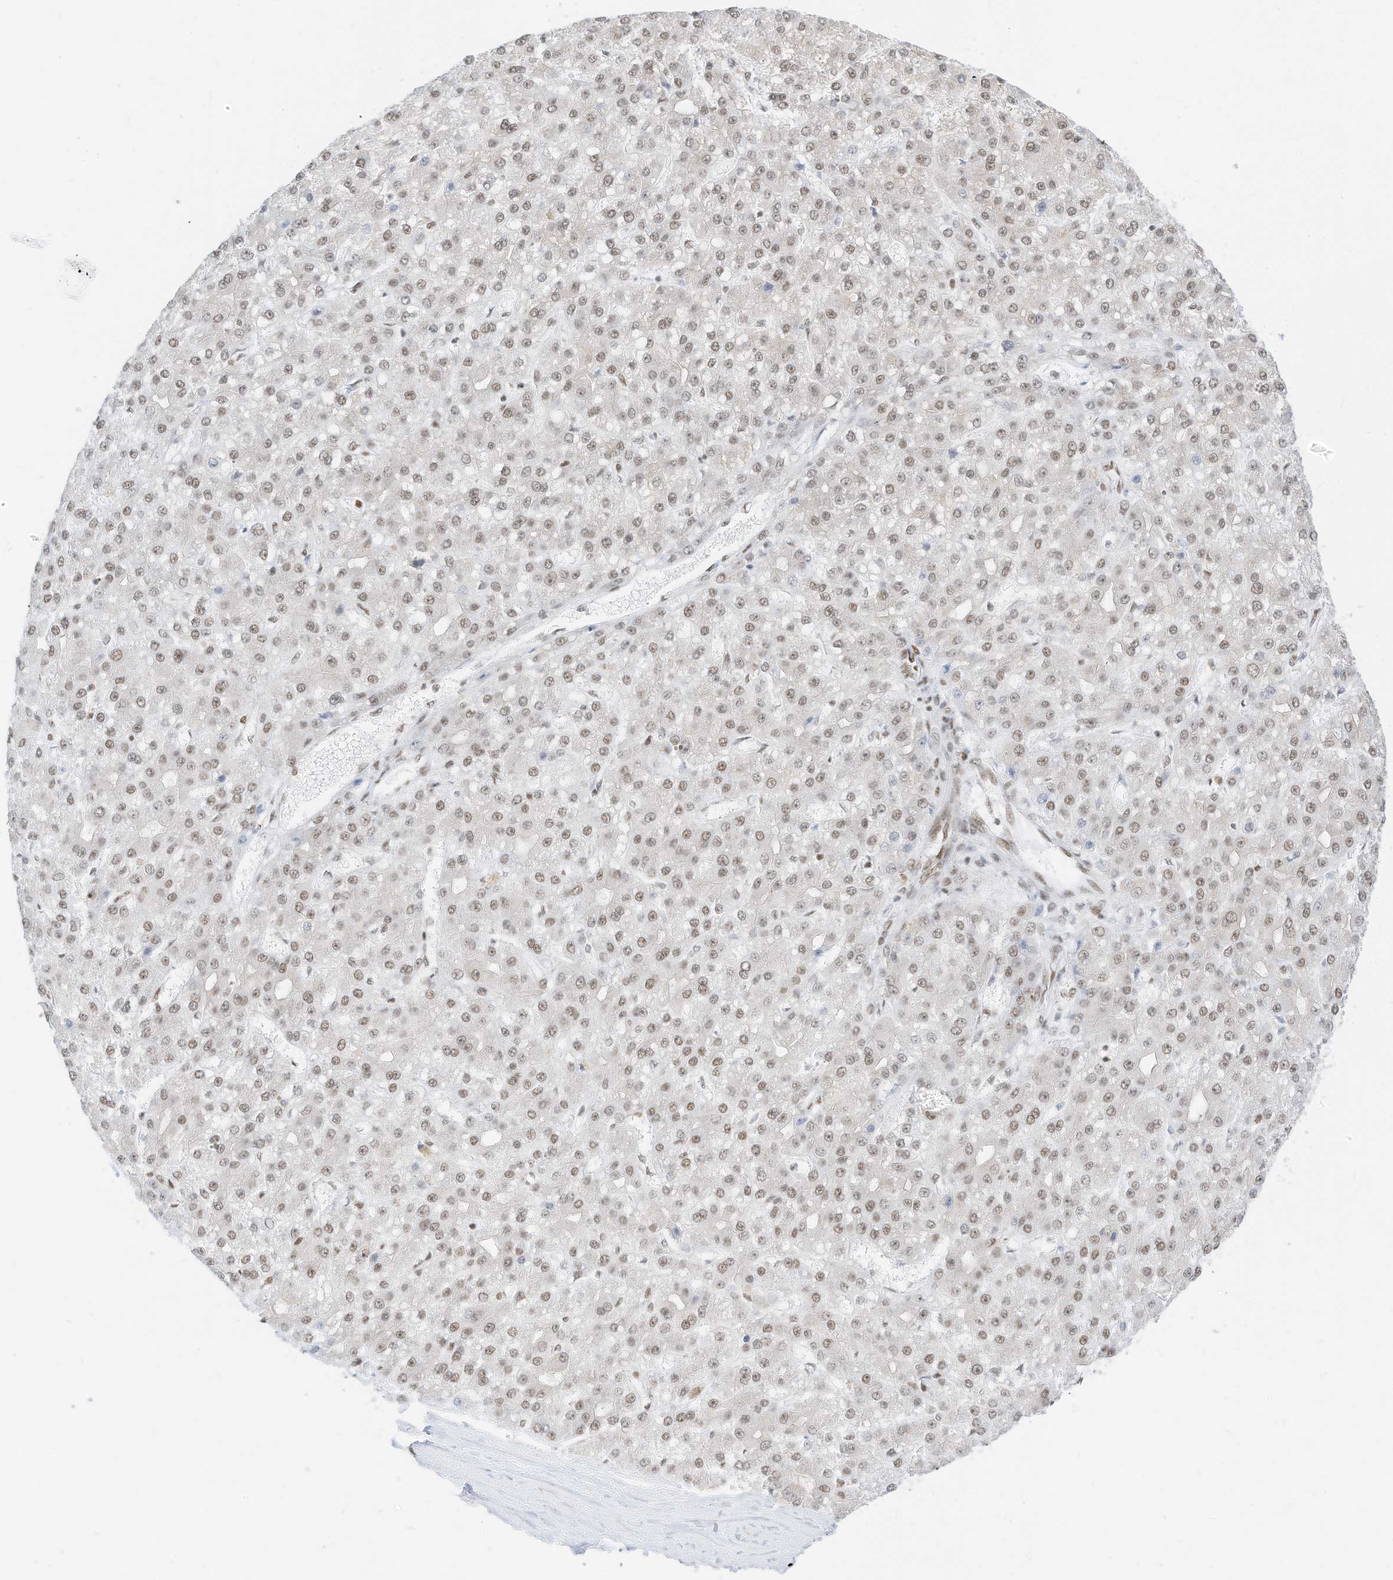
{"staining": {"intensity": "weak", "quantity": ">75%", "location": "nuclear"}, "tissue": "liver cancer", "cell_type": "Tumor cells", "image_type": "cancer", "snomed": [{"axis": "morphology", "description": "Carcinoma, Hepatocellular, NOS"}, {"axis": "topography", "description": "Liver"}], "caption": "This is a micrograph of immunohistochemistry staining of liver hepatocellular carcinoma, which shows weak staining in the nuclear of tumor cells.", "gene": "SMARCA2", "patient": {"sex": "male", "age": 67}}